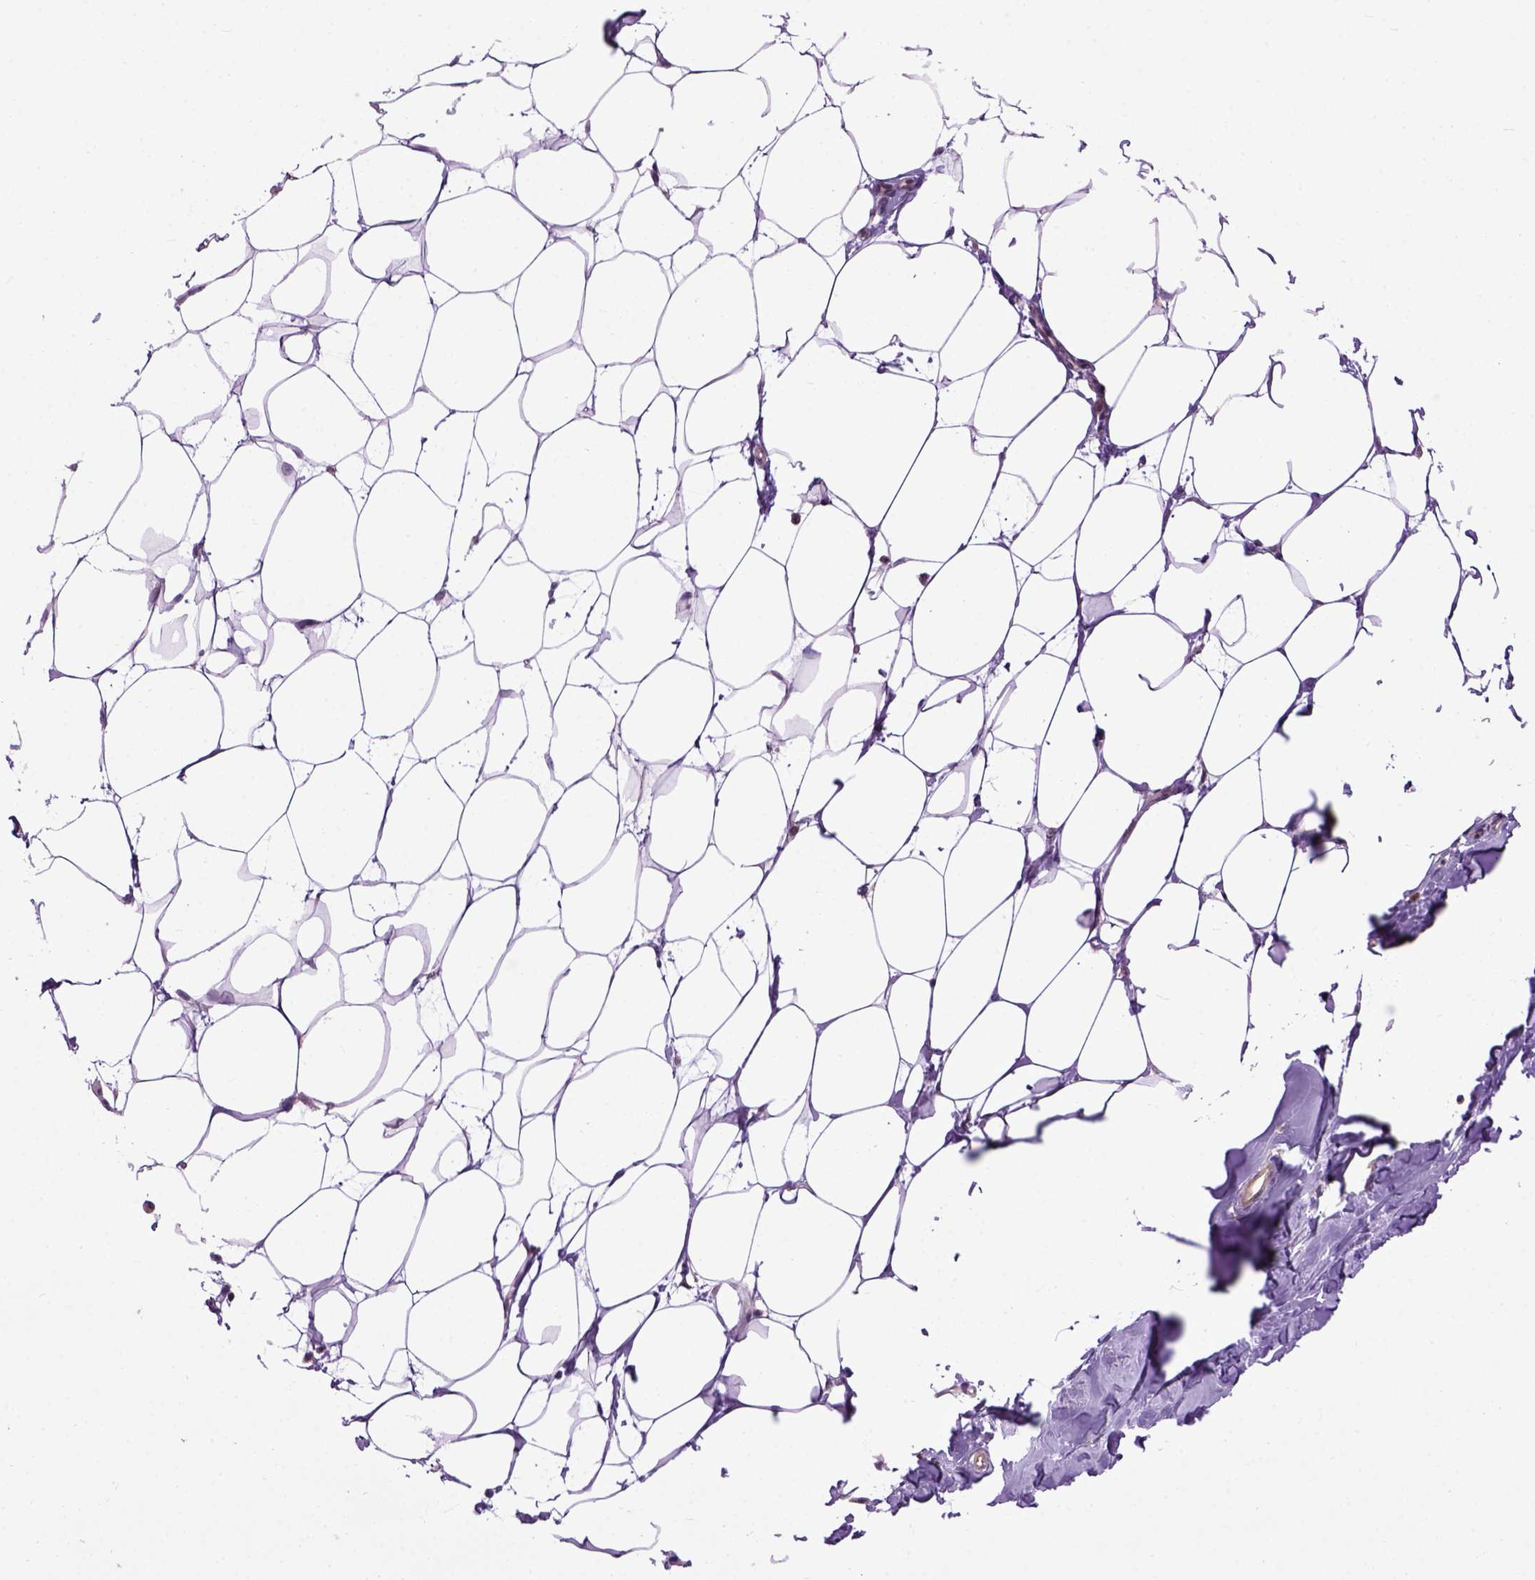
{"staining": {"intensity": "moderate", "quantity": ">75%", "location": "cytoplasmic/membranous"}, "tissue": "breast", "cell_type": "Adipocytes", "image_type": "normal", "snomed": [{"axis": "morphology", "description": "Normal tissue, NOS"}, {"axis": "topography", "description": "Breast"}], "caption": "The image shows staining of normal breast, revealing moderate cytoplasmic/membranous protein expression (brown color) within adipocytes.", "gene": "WDR48", "patient": {"sex": "female", "age": 27}}